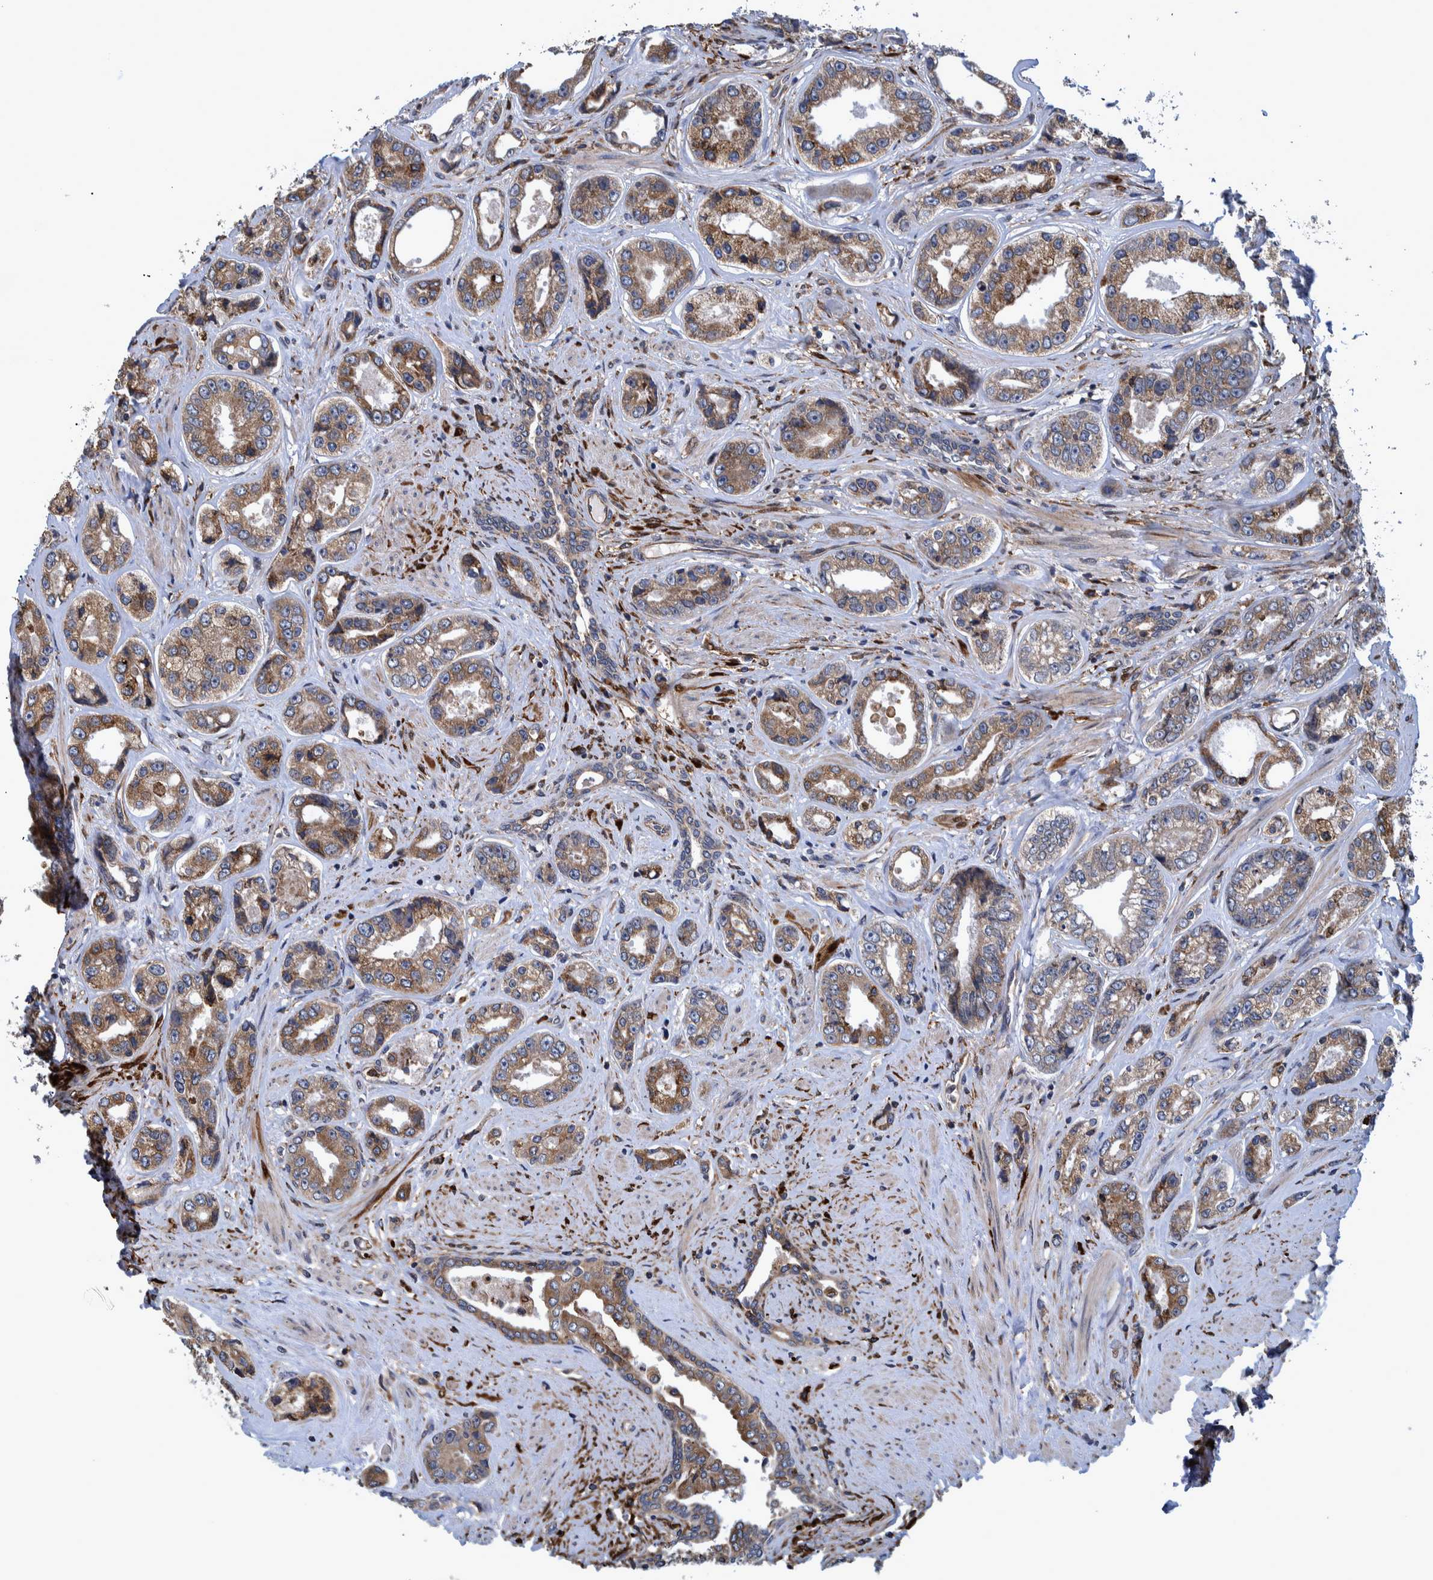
{"staining": {"intensity": "moderate", "quantity": "25%-75%", "location": "cytoplasmic/membranous"}, "tissue": "prostate cancer", "cell_type": "Tumor cells", "image_type": "cancer", "snomed": [{"axis": "morphology", "description": "Adenocarcinoma, High grade"}, {"axis": "topography", "description": "Prostate"}], "caption": "Immunohistochemical staining of prostate cancer (high-grade adenocarcinoma) displays moderate cytoplasmic/membranous protein staining in approximately 25%-75% of tumor cells.", "gene": "SPAG5", "patient": {"sex": "male", "age": 61}}